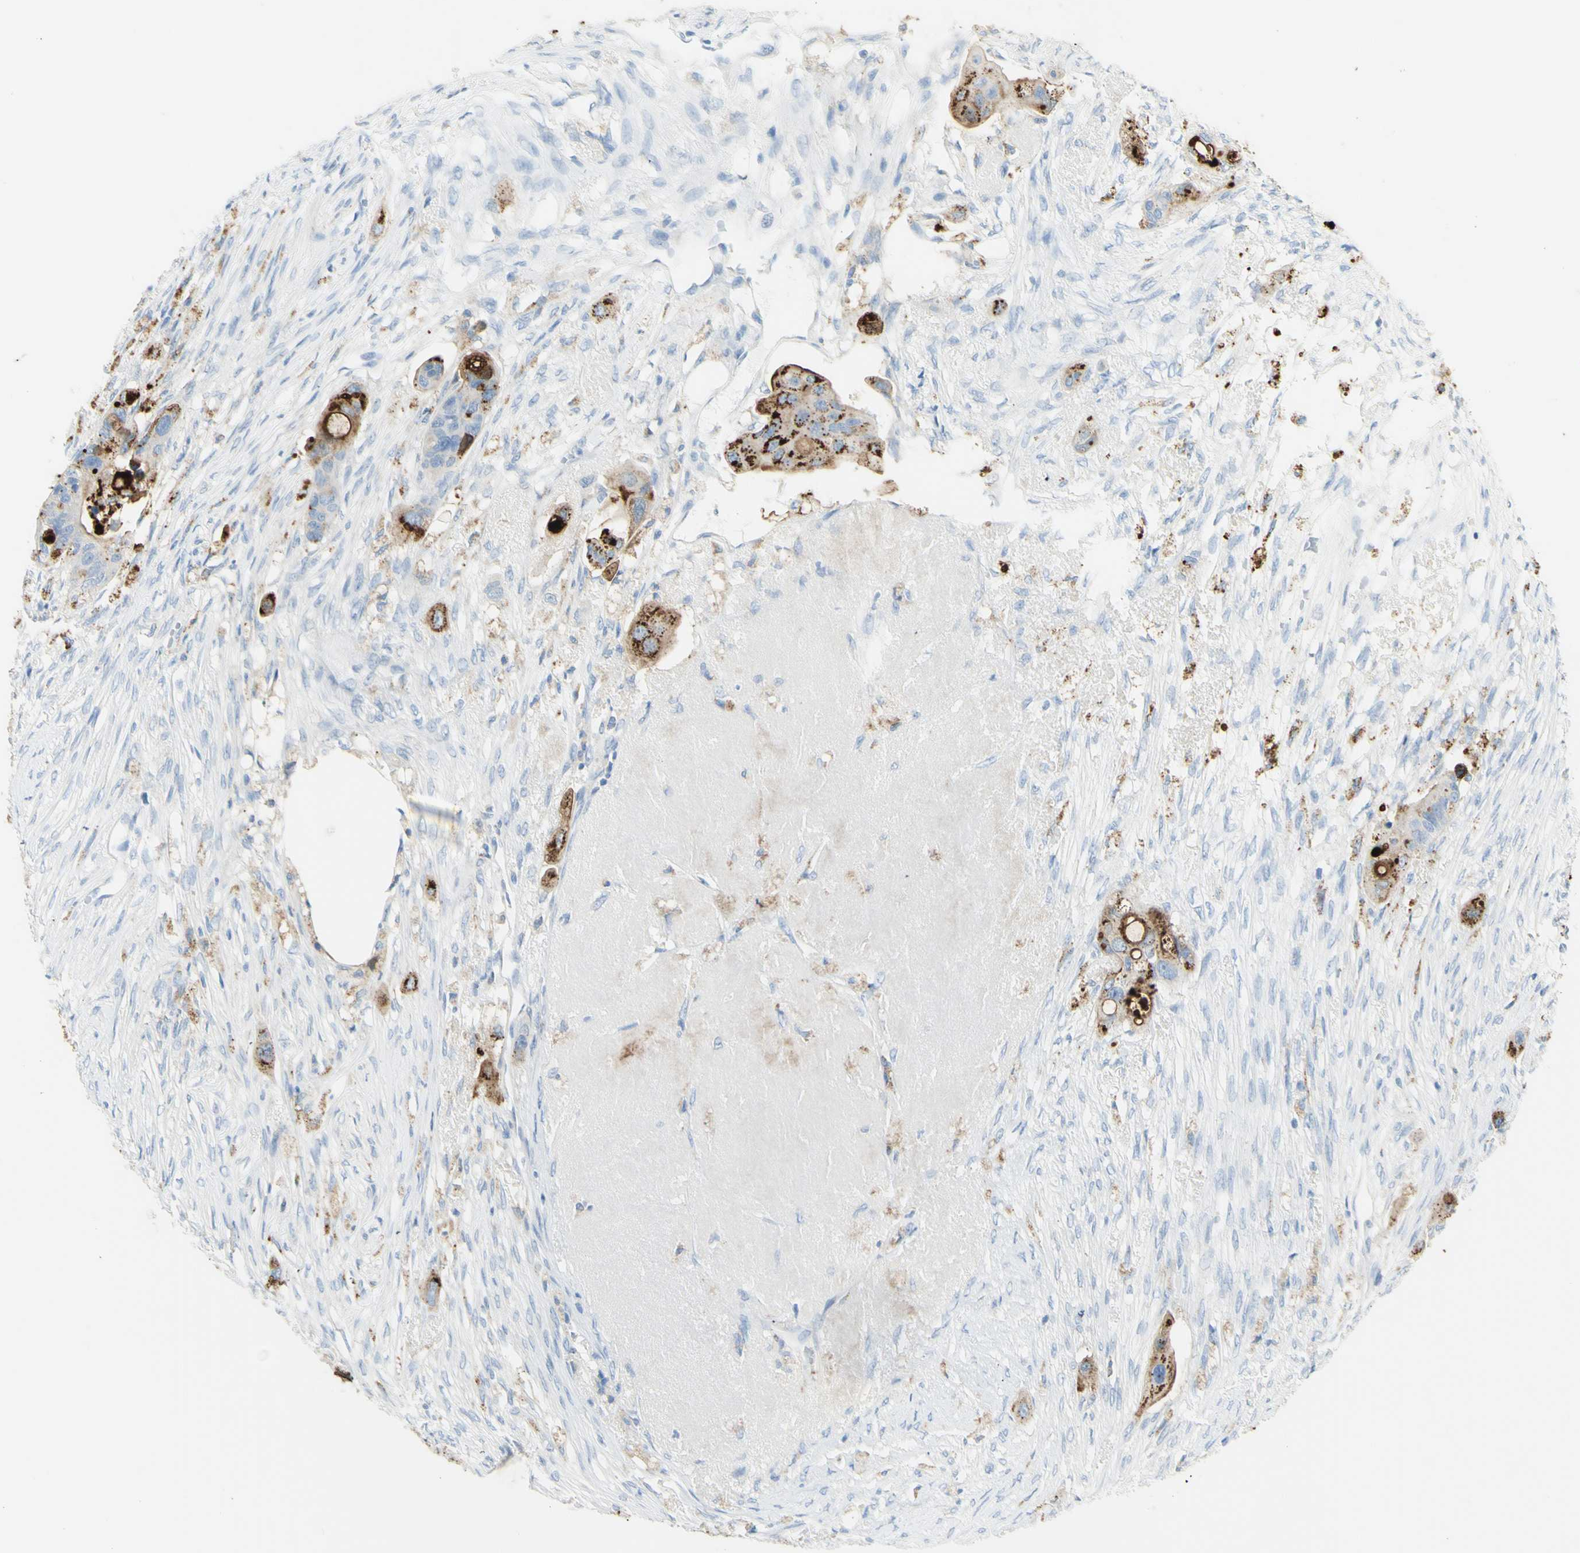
{"staining": {"intensity": "strong", "quantity": "<25%", "location": "cytoplasmic/membranous"}, "tissue": "colorectal cancer", "cell_type": "Tumor cells", "image_type": "cancer", "snomed": [{"axis": "morphology", "description": "Adenocarcinoma, NOS"}, {"axis": "topography", "description": "Colon"}], "caption": "There is medium levels of strong cytoplasmic/membranous positivity in tumor cells of colorectal adenocarcinoma, as demonstrated by immunohistochemical staining (brown color).", "gene": "TSPAN1", "patient": {"sex": "female", "age": 57}}